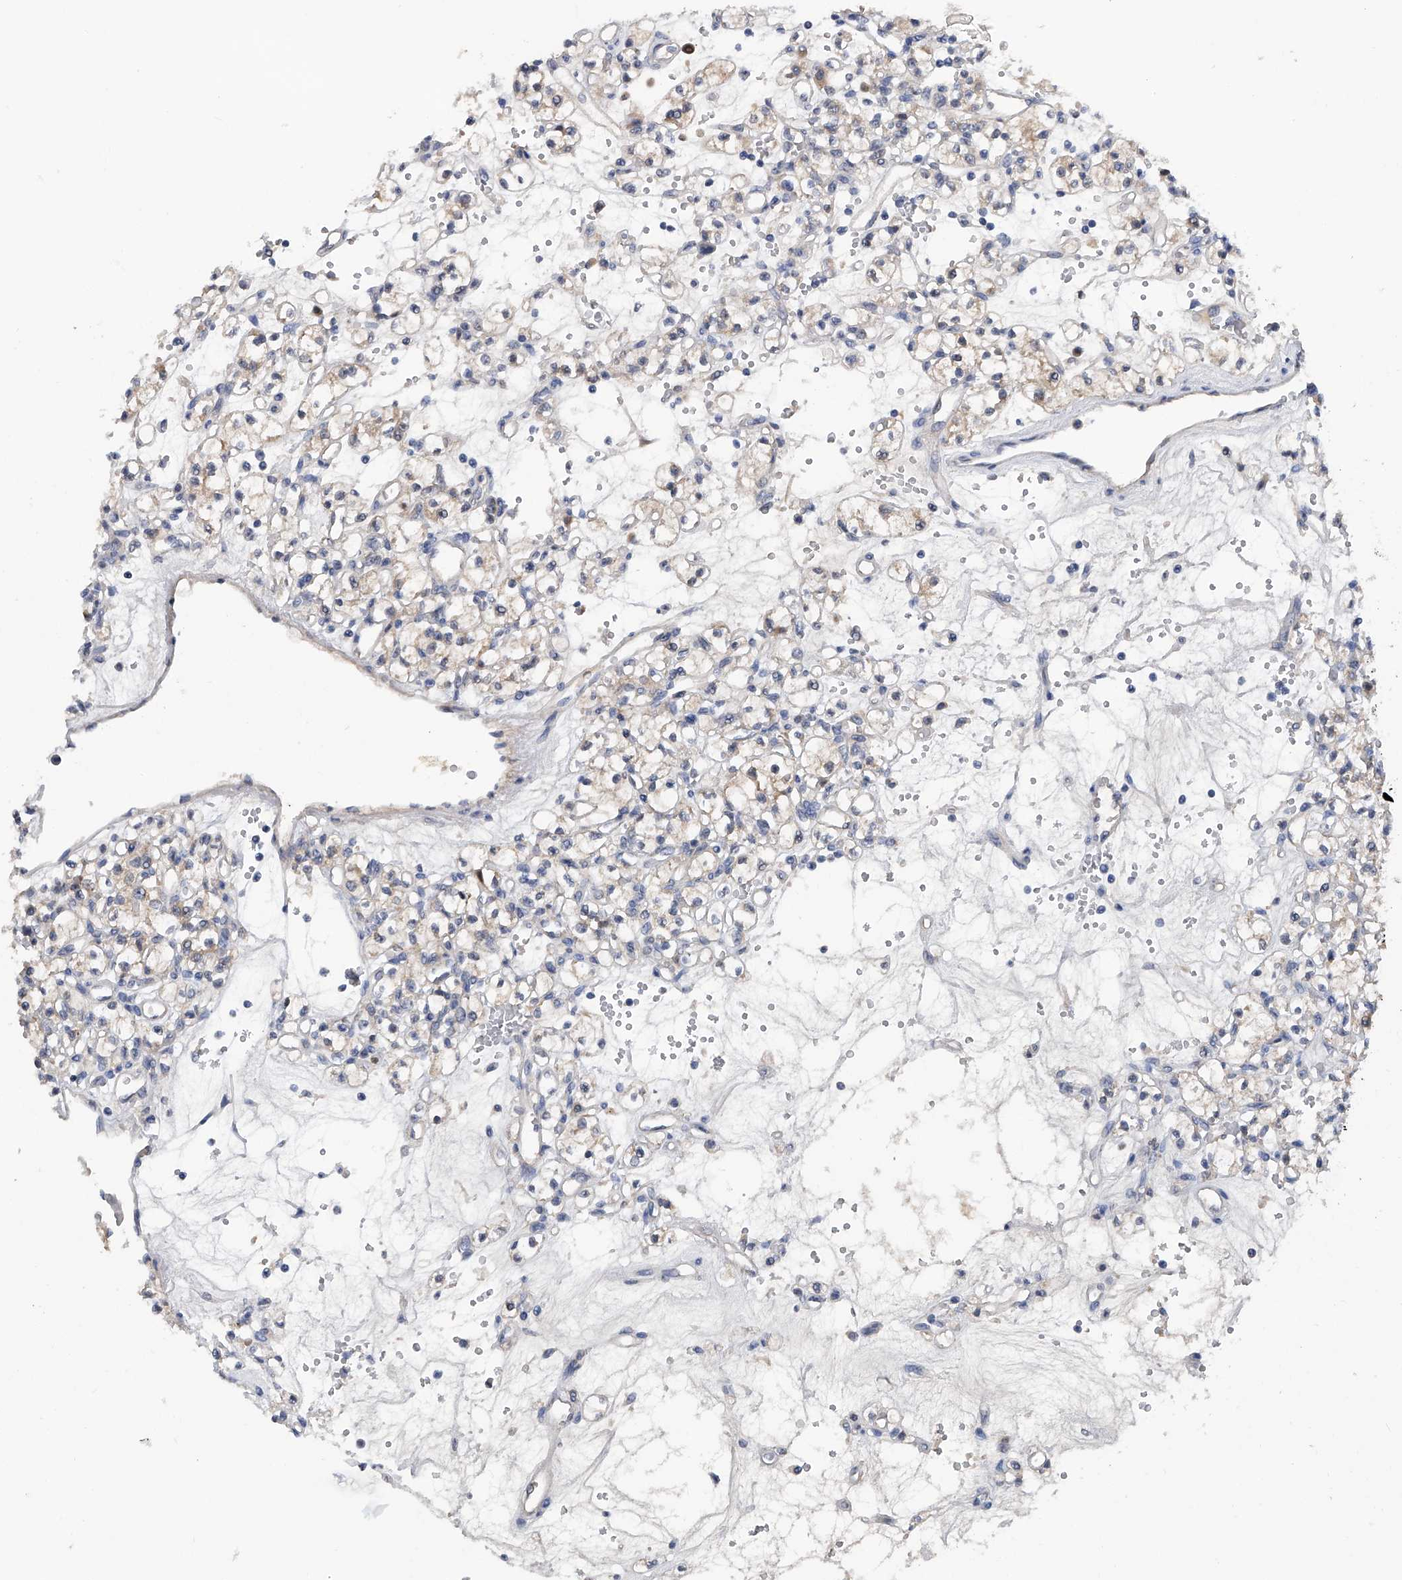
{"staining": {"intensity": "weak", "quantity": "<25%", "location": "cytoplasmic/membranous"}, "tissue": "renal cancer", "cell_type": "Tumor cells", "image_type": "cancer", "snomed": [{"axis": "morphology", "description": "Adenocarcinoma, NOS"}, {"axis": "topography", "description": "Kidney"}], "caption": "Human renal cancer stained for a protein using immunohistochemistry reveals no expression in tumor cells.", "gene": "PGM3", "patient": {"sex": "female", "age": 59}}